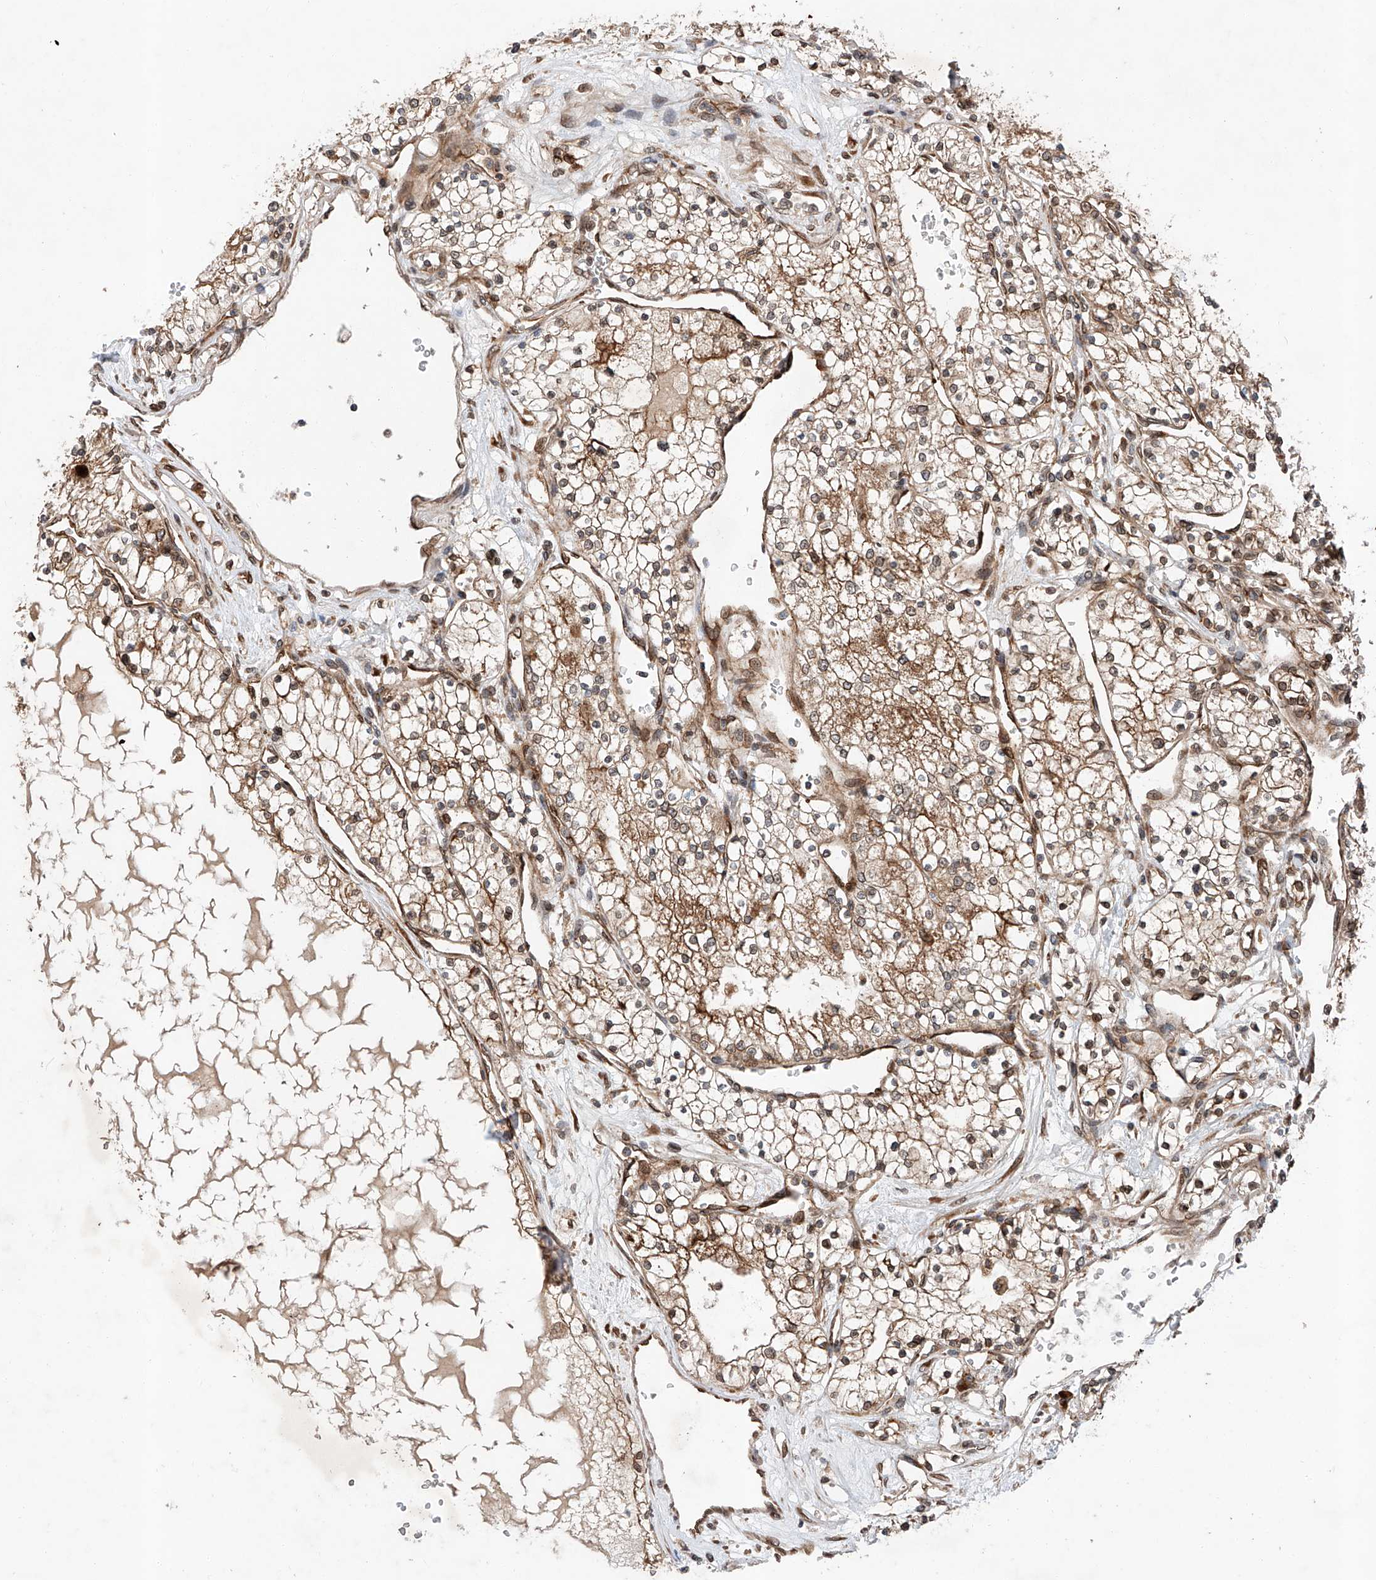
{"staining": {"intensity": "moderate", "quantity": ">75%", "location": "cytoplasmic/membranous"}, "tissue": "renal cancer", "cell_type": "Tumor cells", "image_type": "cancer", "snomed": [{"axis": "morphology", "description": "Normal tissue, NOS"}, {"axis": "morphology", "description": "Adenocarcinoma, NOS"}, {"axis": "topography", "description": "Kidney"}], "caption": "An image of human adenocarcinoma (renal) stained for a protein displays moderate cytoplasmic/membranous brown staining in tumor cells.", "gene": "ZFP28", "patient": {"sex": "male", "age": 68}}